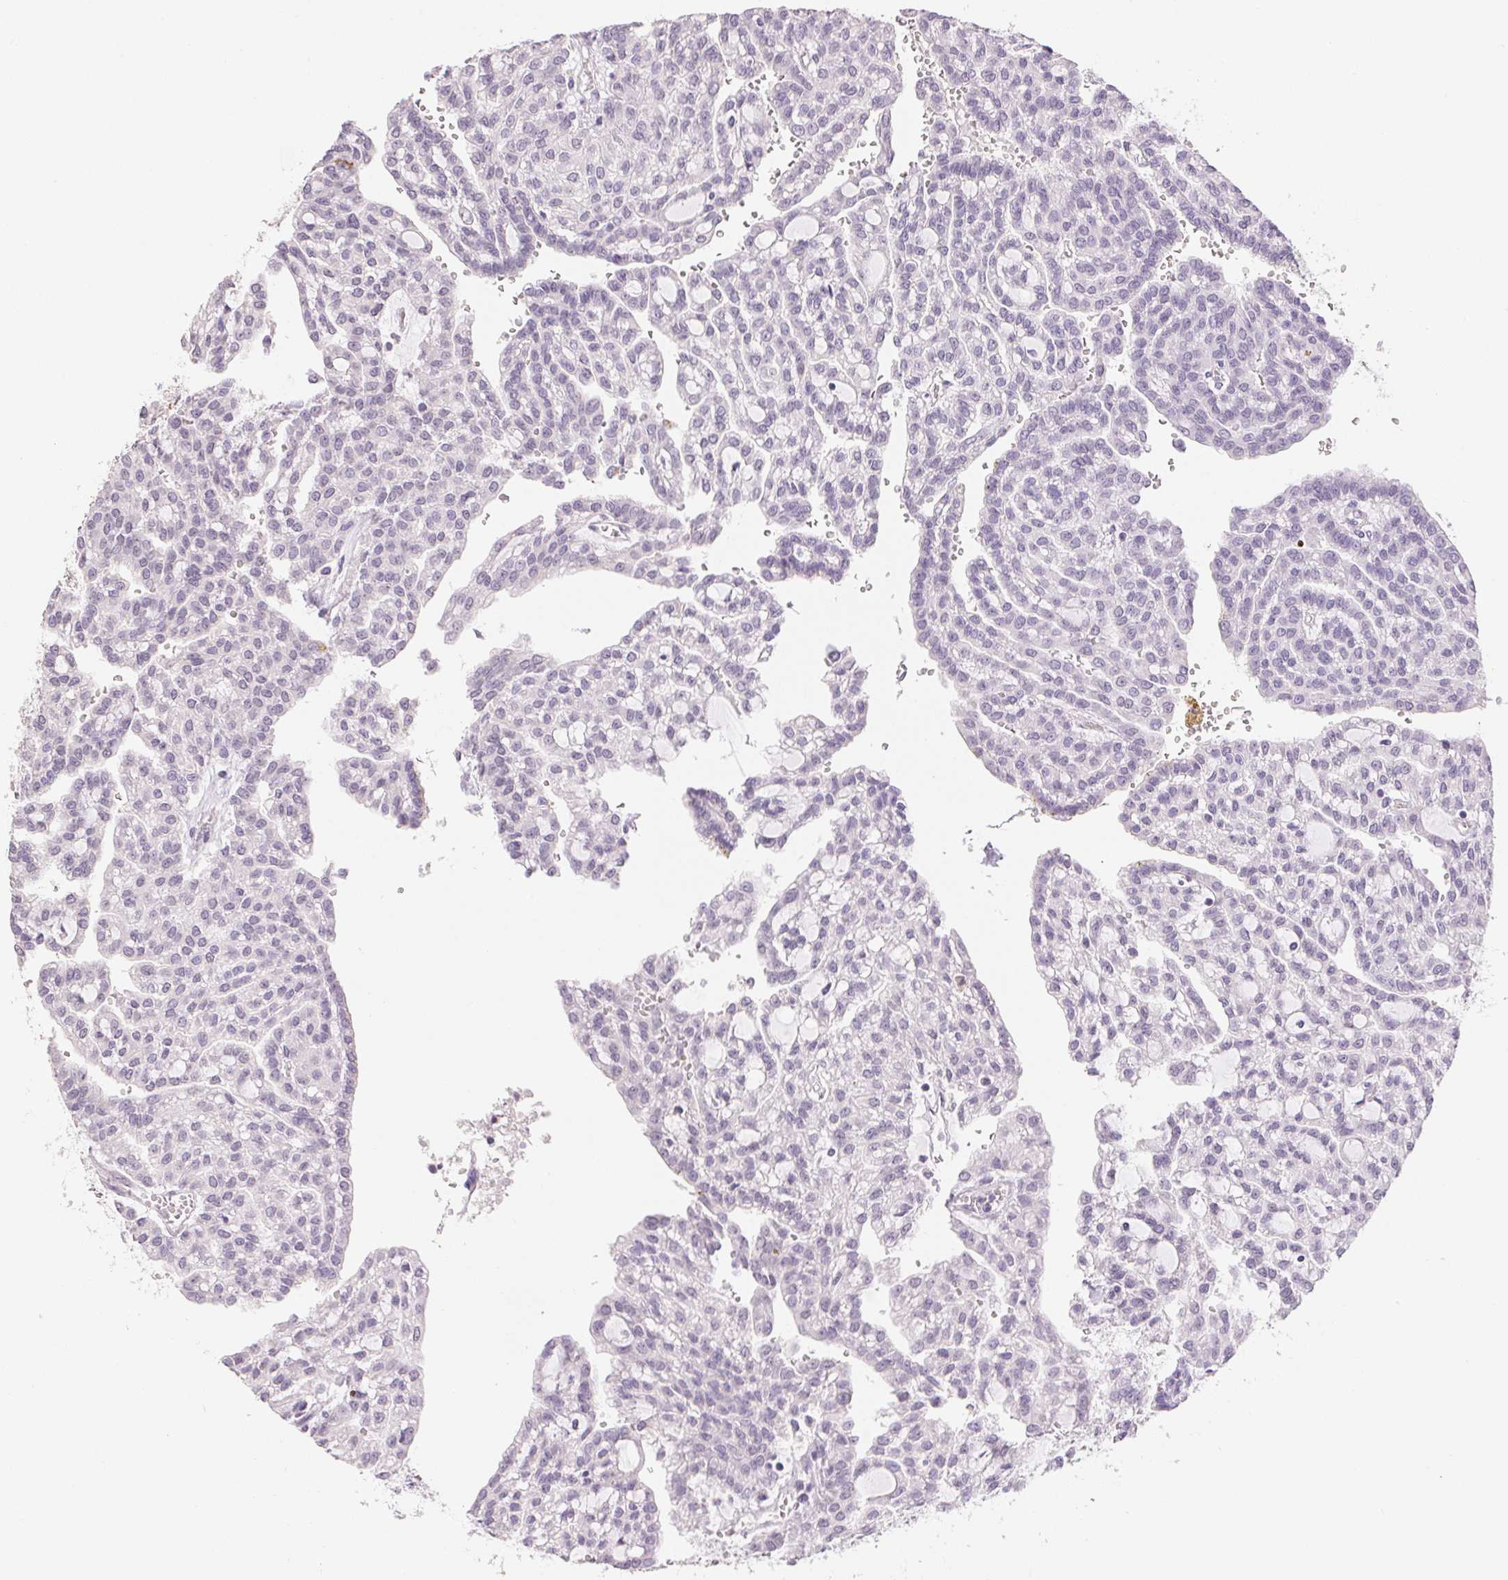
{"staining": {"intensity": "negative", "quantity": "none", "location": "none"}, "tissue": "renal cancer", "cell_type": "Tumor cells", "image_type": "cancer", "snomed": [{"axis": "morphology", "description": "Adenocarcinoma, NOS"}, {"axis": "topography", "description": "Kidney"}], "caption": "Protein analysis of renal adenocarcinoma displays no significant staining in tumor cells.", "gene": "PPY", "patient": {"sex": "male", "age": 63}}